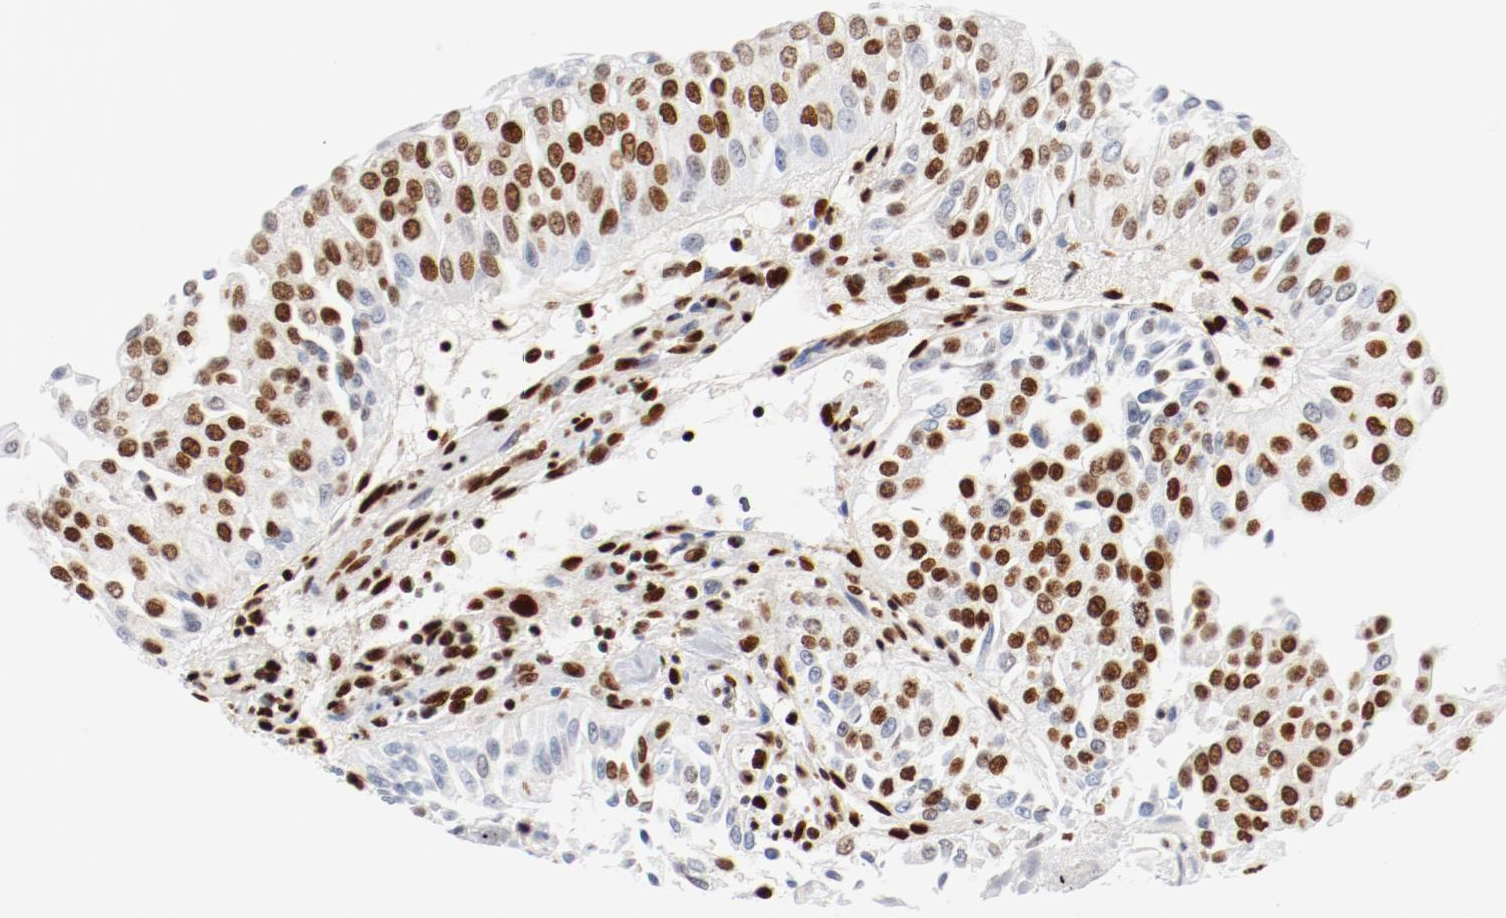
{"staining": {"intensity": "strong", "quantity": "25%-75%", "location": "nuclear"}, "tissue": "urothelial cancer", "cell_type": "Tumor cells", "image_type": "cancer", "snomed": [{"axis": "morphology", "description": "Urothelial carcinoma, Low grade"}, {"axis": "topography", "description": "Urinary bladder"}], "caption": "Human low-grade urothelial carcinoma stained for a protein (brown) reveals strong nuclear positive expression in approximately 25%-75% of tumor cells.", "gene": "CTBP1", "patient": {"sex": "male", "age": 86}}